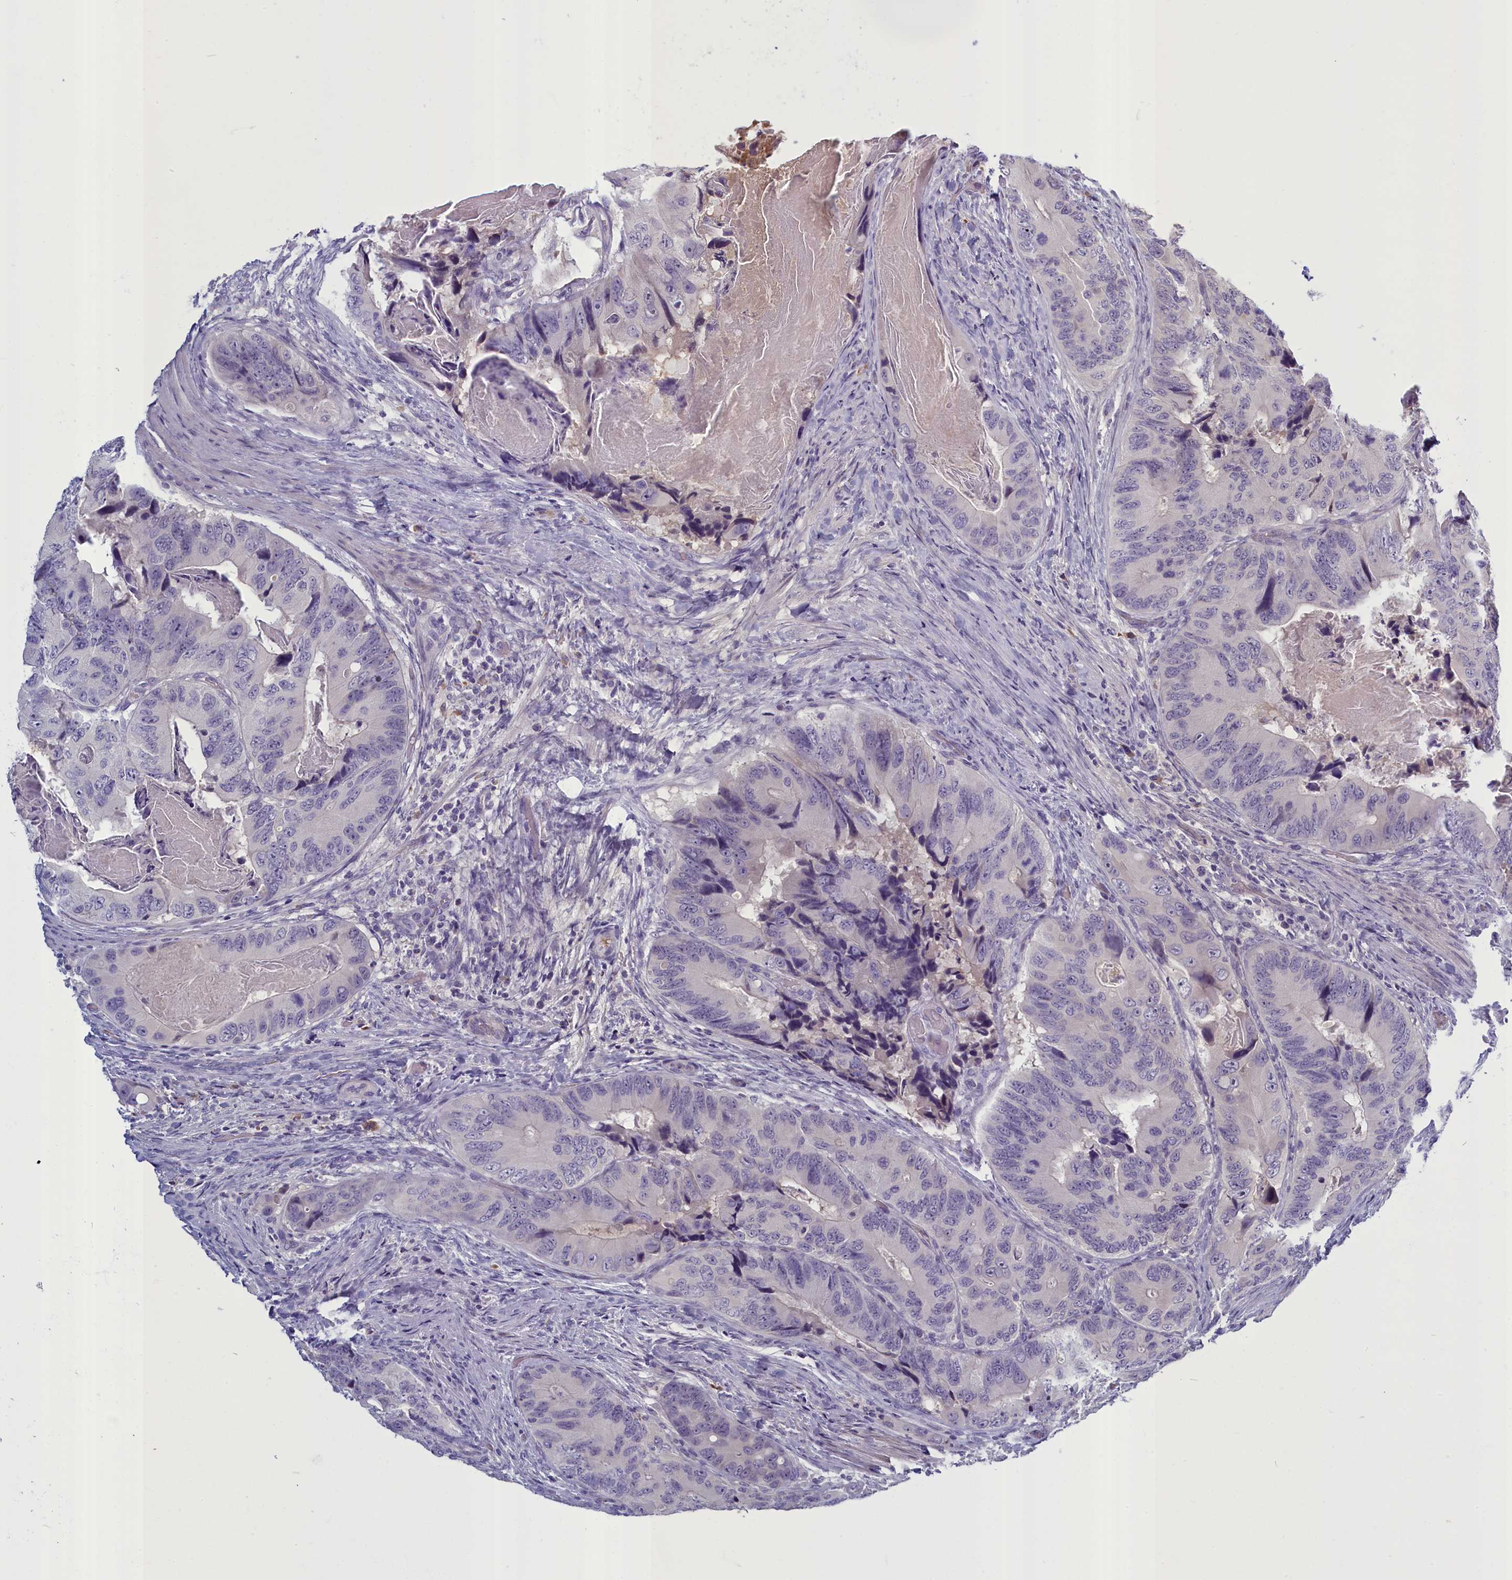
{"staining": {"intensity": "negative", "quantity": "none", "location": "none"}, "tissue": "colorectal cancer", "cell_type": "Tumor cells", "image_type": "cancer", "snomed": [{"axis": "morphology", "description": "Adenocarcinoma, NOS"}, {"axis": "topography", "description": "Colon"}], "caption": "Colorectal adenocarcinoma was stained to show a protein in brown. There is no significant staining in tumor cells.", "gene": "SV2C", "patient": {"sex": "male", "age": 84}}